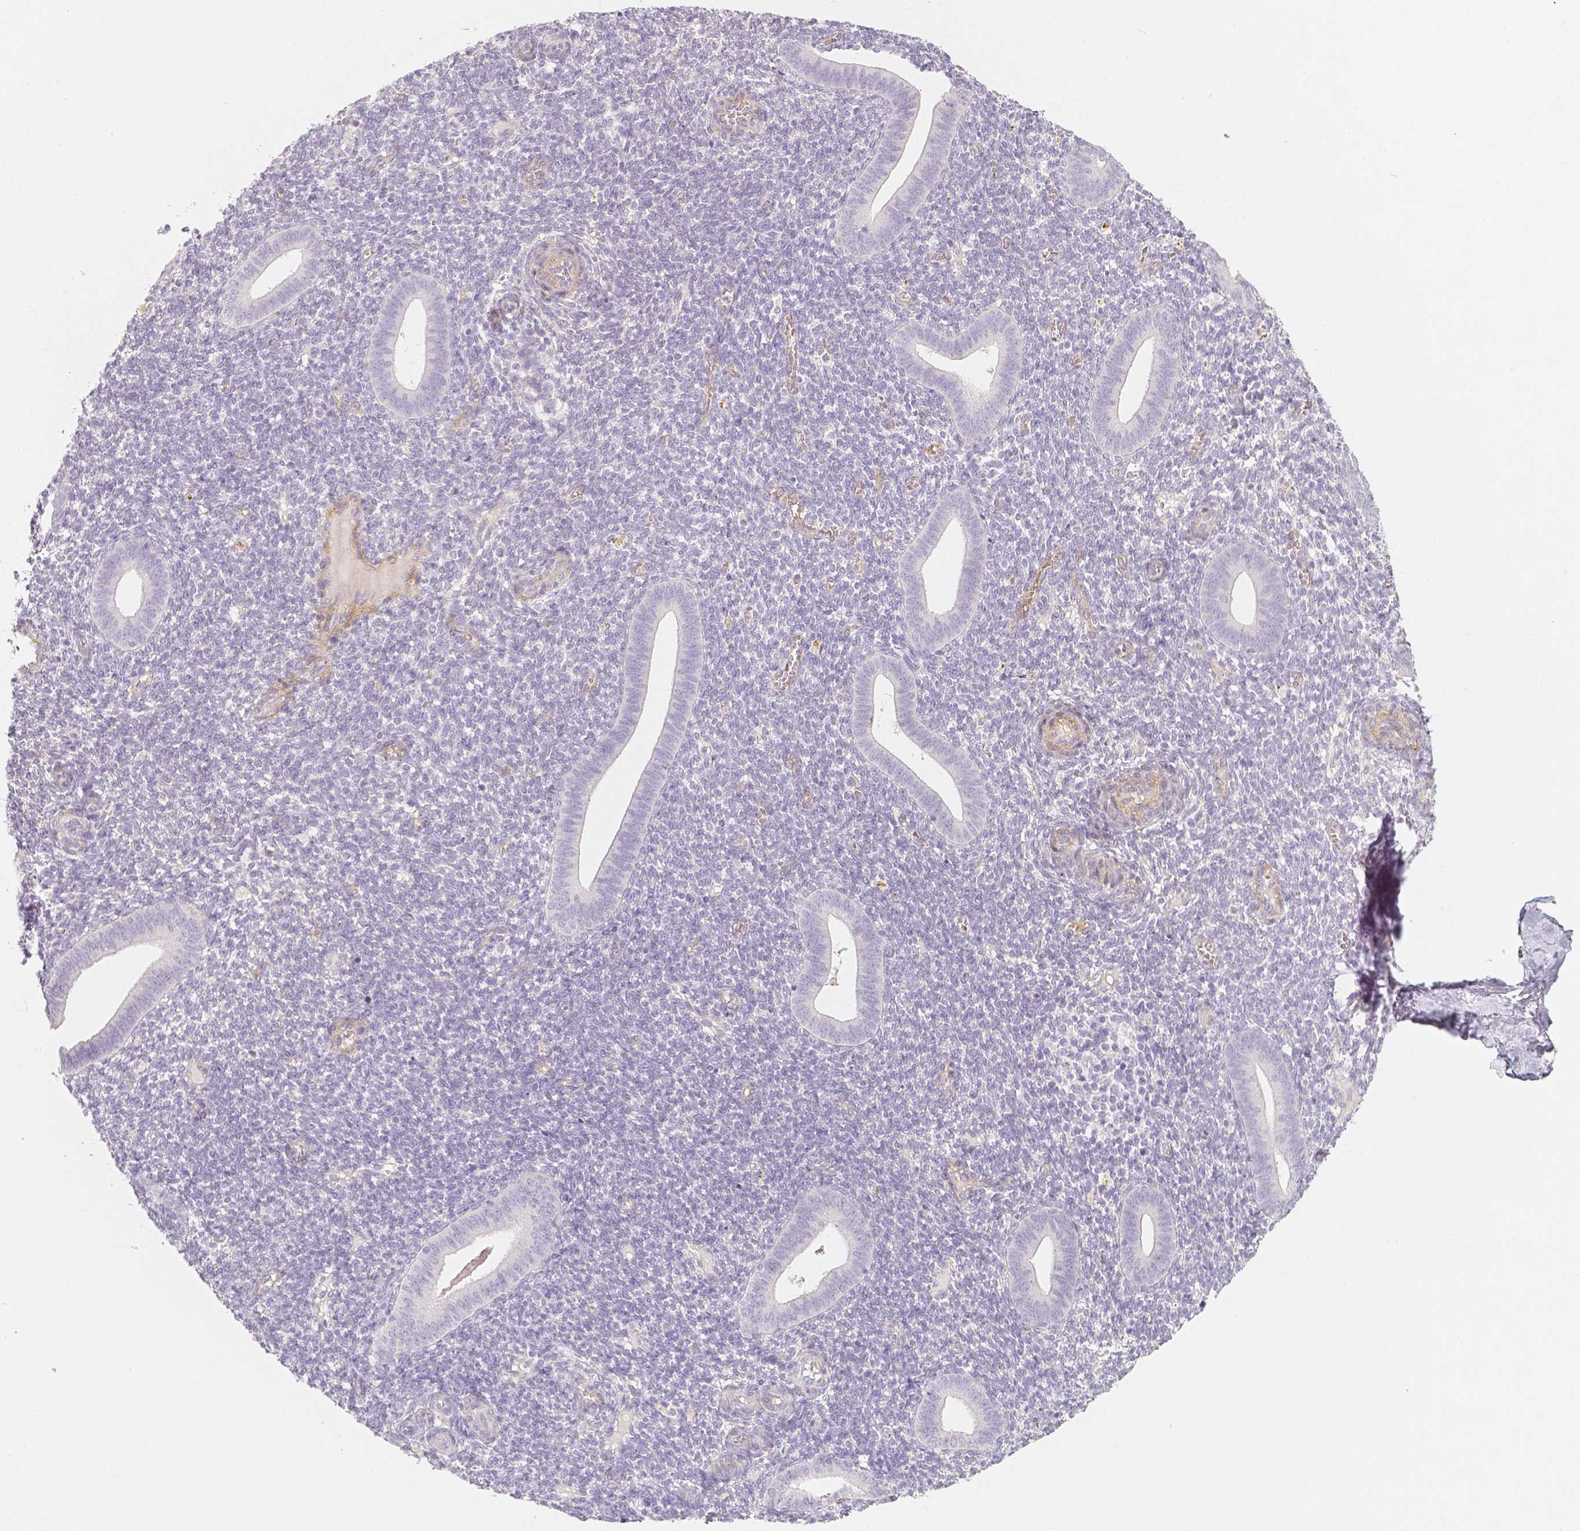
{"staining": {"intensity": "negative", "quantity": "none", "location": "none"}, "tissue": "endometrium", "cell_type": "Cells in endometrial stroma", "image_type": "normal", "snomed": [{"axis": "morphology", "description": "Normal tissue, NOS"}, {"axis": "topography", "description": "Endometrium"}], "caption": "Cells in endometrial stroma are negative for protein expression in normal human endometrium. The staining was performed using DAB (3,3'-diaminobenzidine) to visualize the protein expression in brown, while the nuclei were stained in blue with hematoxylin (Magnification: 20x).", "gene": "THY1", "patient": {"sex": "female", "age": 25}}